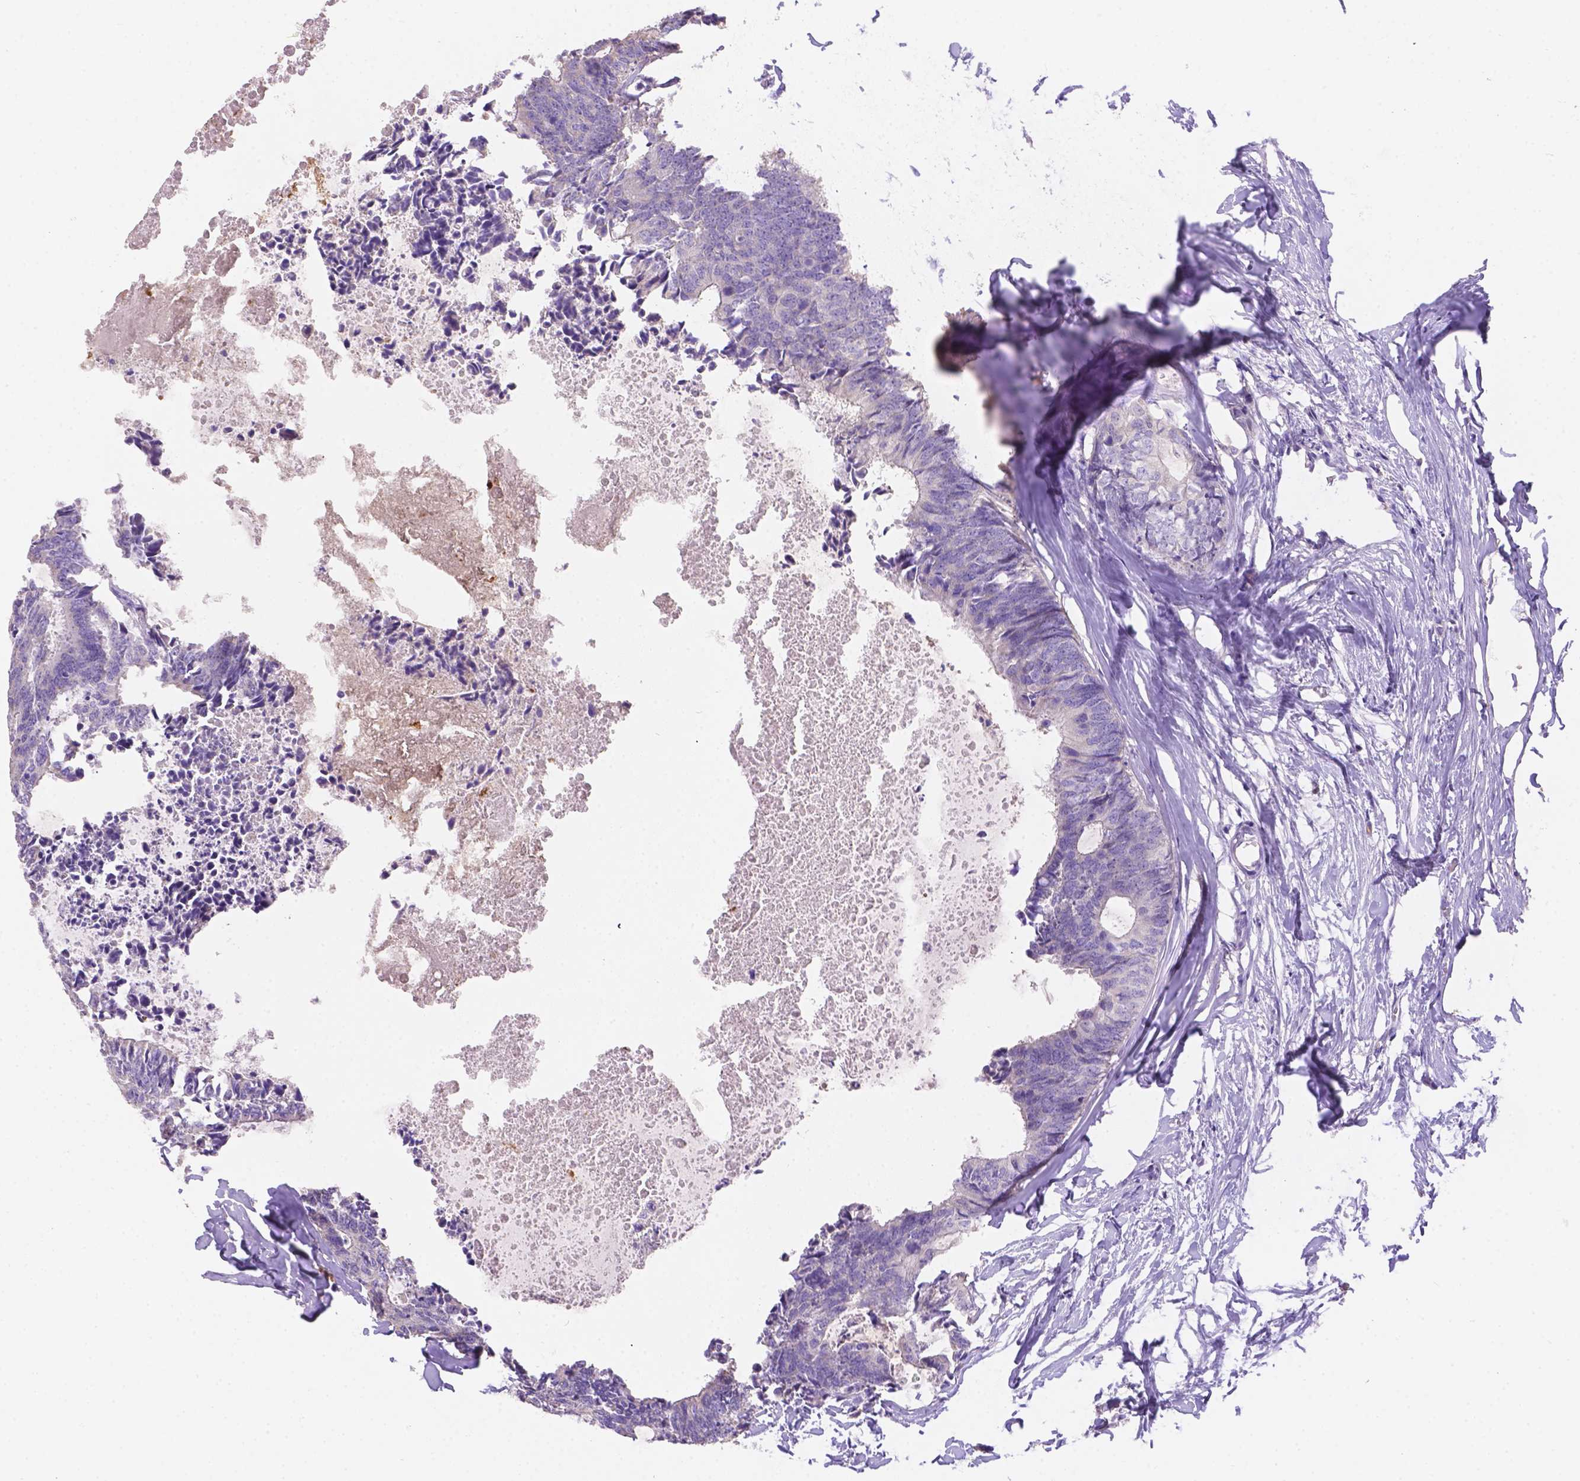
{"staining": {"intensity": "negative", "quantity": "none", "location": "none"}, "tissue": "colorectal cancer", "cell_type": "Tumor cells", "image_type": "cancer", "snomed": [{"axis": "morphology", "description": "Adenocarcinoma, NOS"}, {"axis": "topography", "description": "Colon"}, {"axis": "topography", "description": "Rectum"}], "caption": "Protein analysis of colorectal cancer reveals no significant expression in tumor cells.", "gene": "NXPE2", "patient": {"sex": "male", "age": 57}}